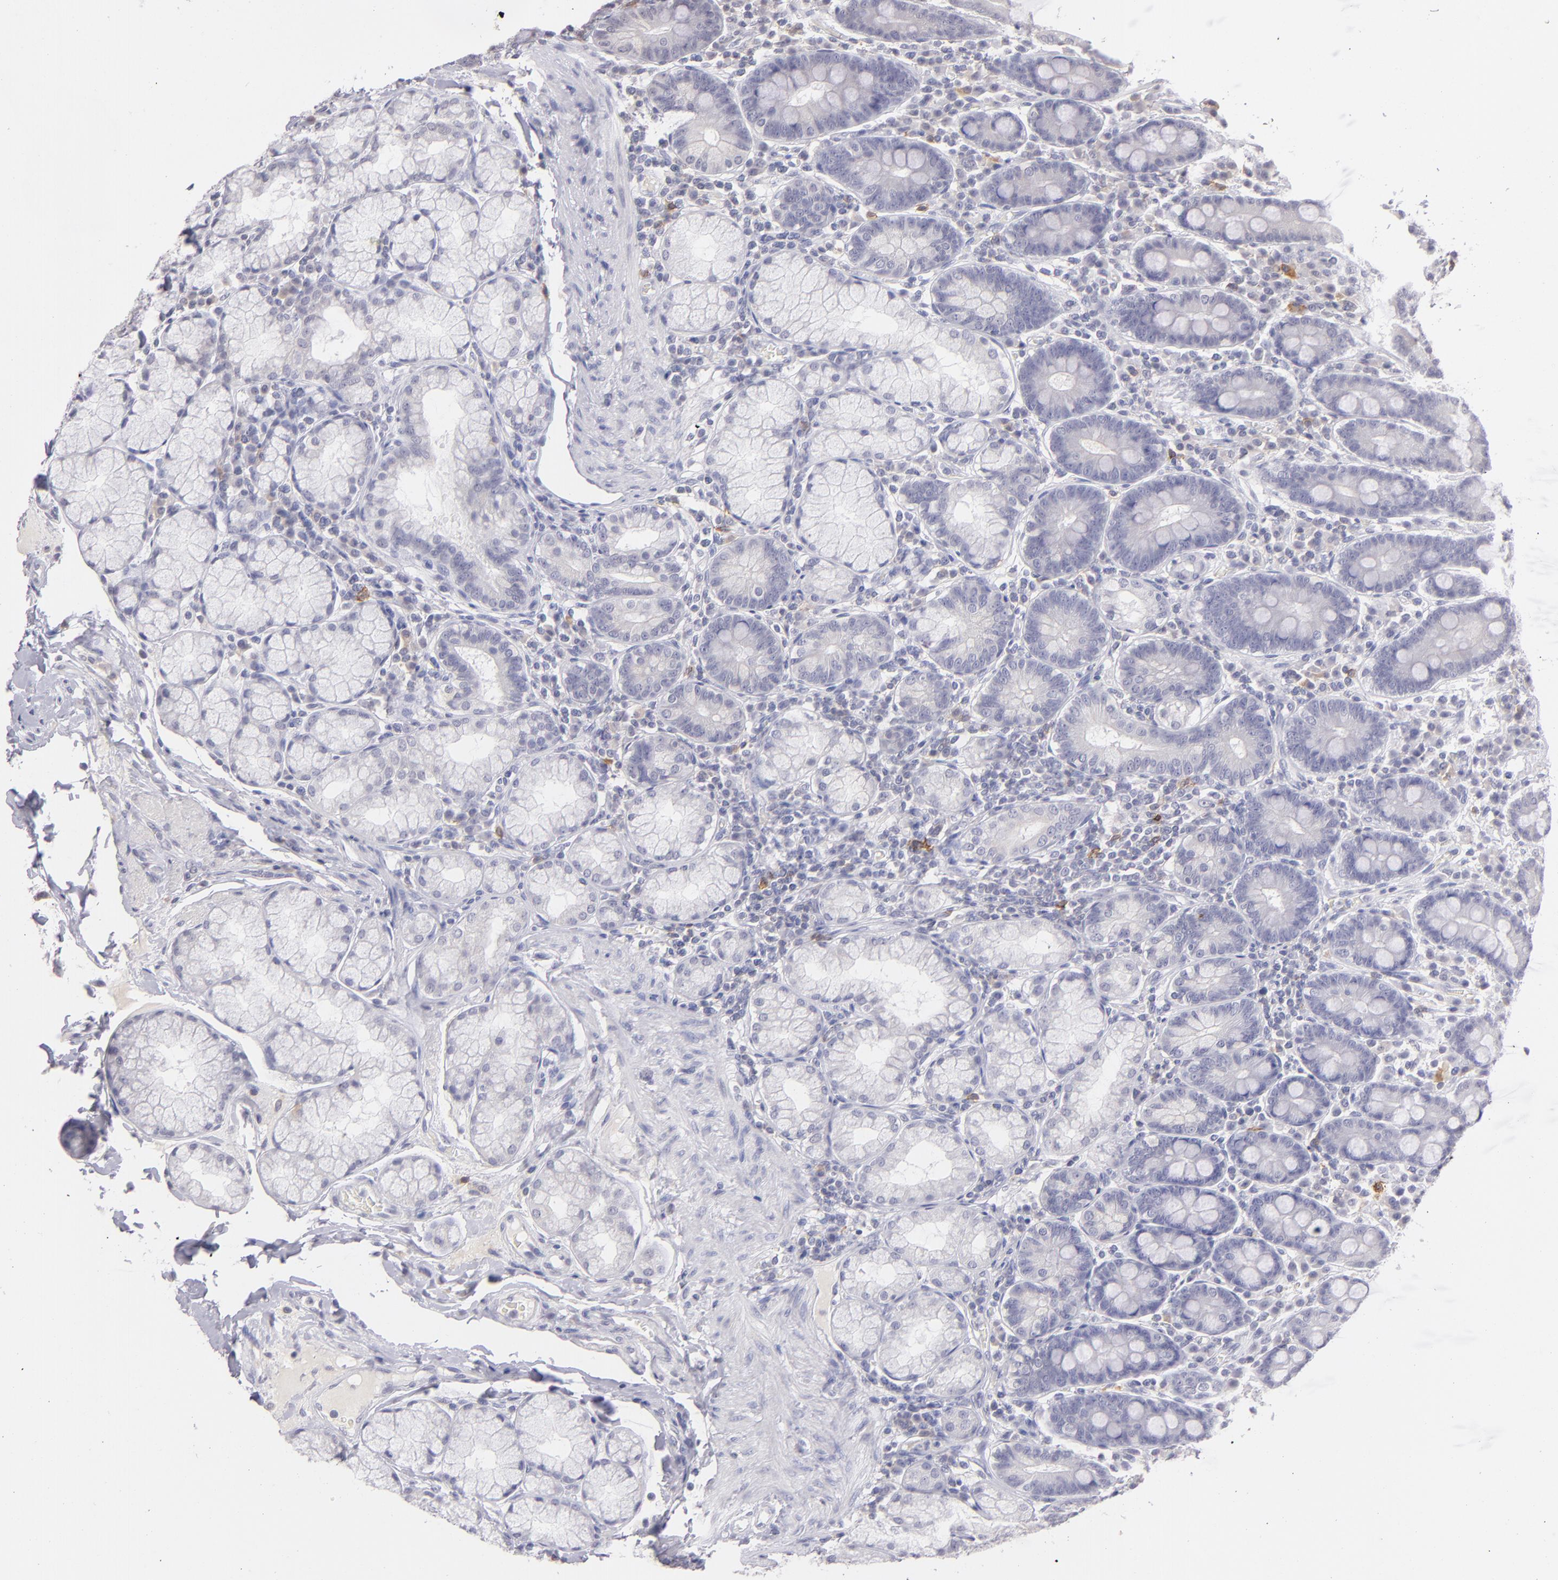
{"staining": {"intensity": "negative", "quantity": "none", "location": "none"}, "tissue": "duodenum", "cell_type": "Glandular cells", "image_type": "normal", "snomed": [{"axis": "morphology", "description": "Normal tissue, NOS"}, {"axis": "topography", "description": "Duodenum"}], "caption": "Duodenum was stained to show a protein in brown. There is no significant staining in glandular cells. The staining was performed using DAB to visualize the protein expression in brown, while the nuclei were stained in blue with hematoxylin (Magnification: 20x).", "gene": "IL2RA", "patient": {"sex": "male", "age": 50}}